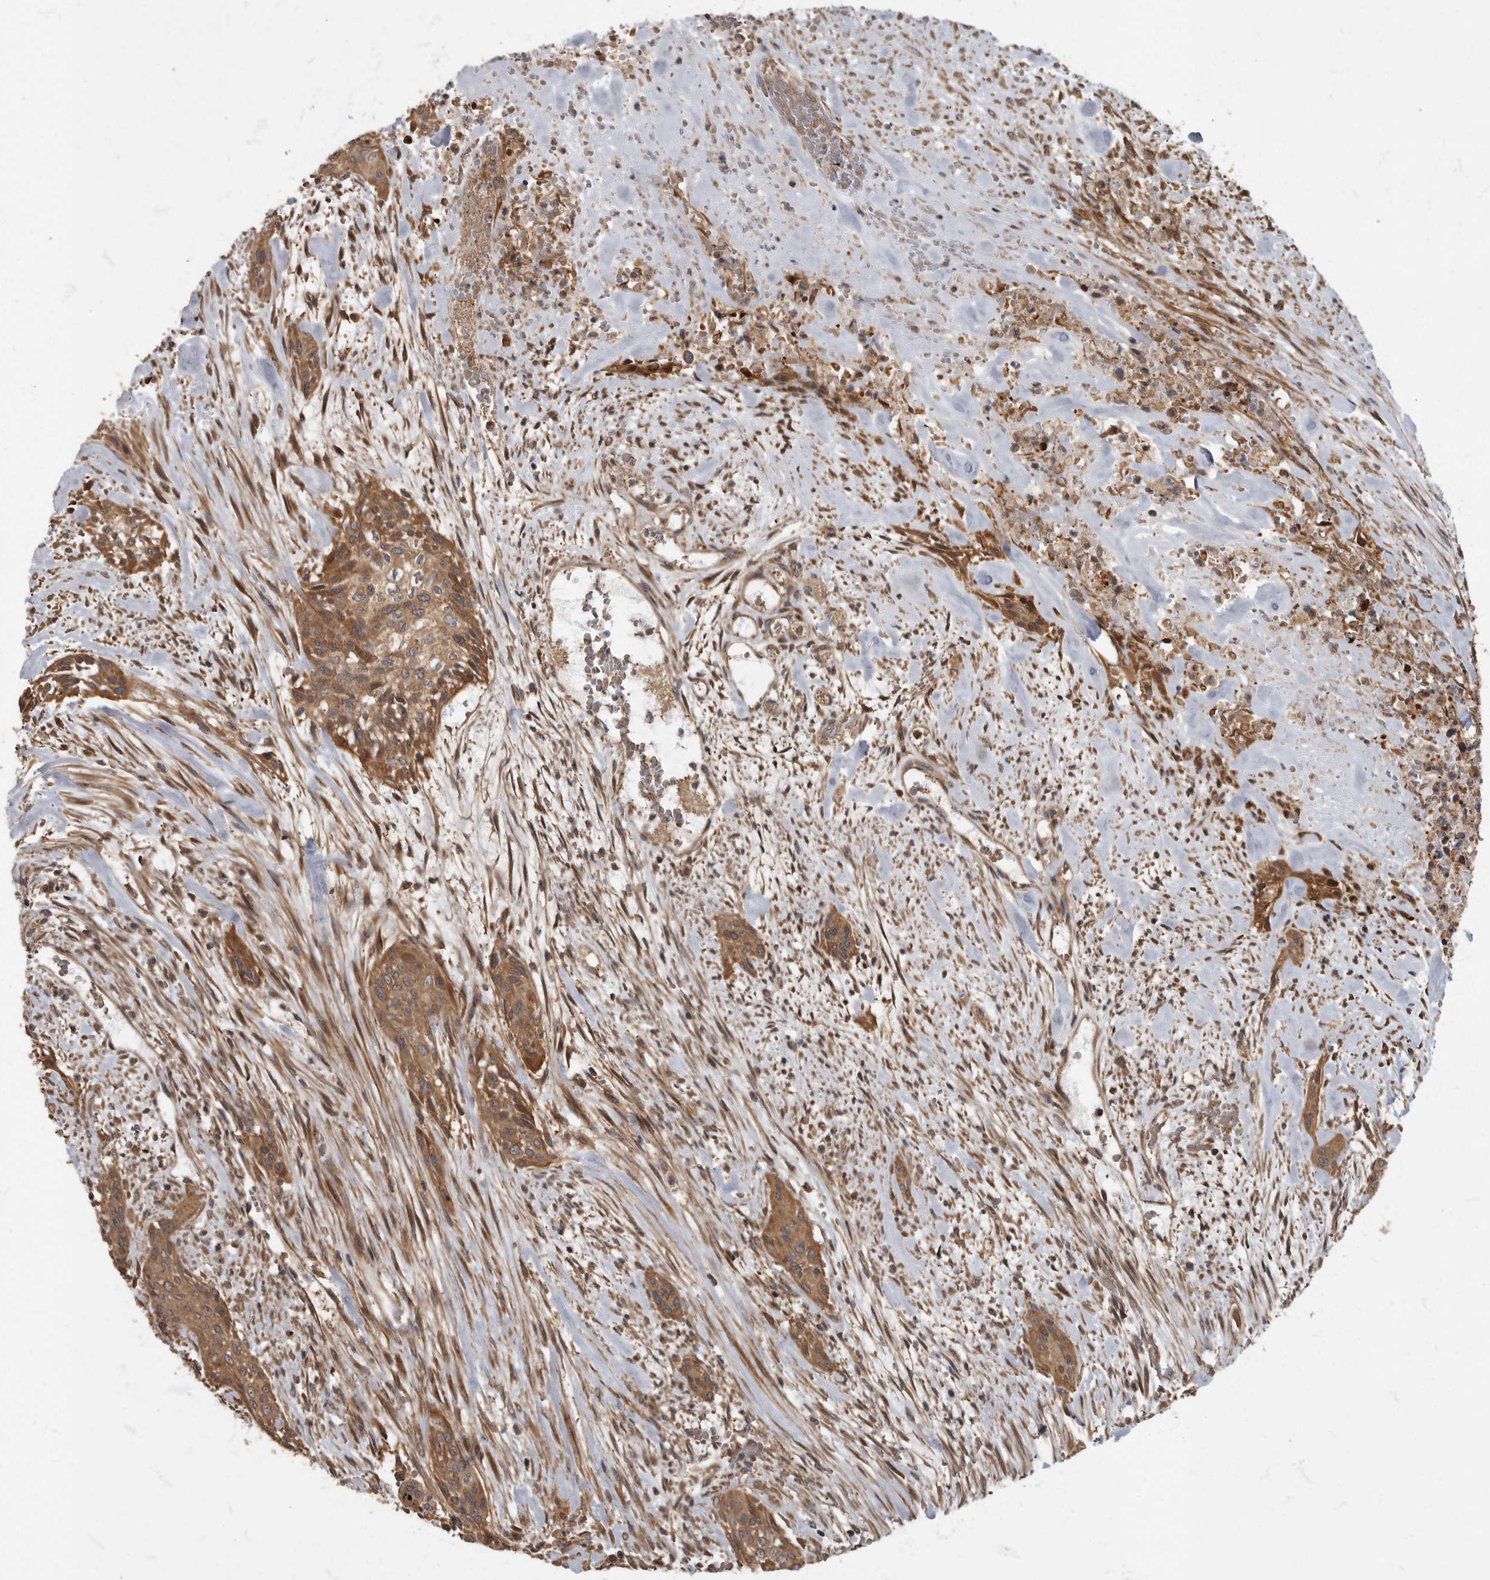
{"staining": {"intensity": "moderate", "quantity": ">75%", "location": "cytoplasmic/membranous"}, "tissue": "urothelial cancer", "cell_type": "Tumor cells", "image_type": "cancer", "snomed": [{"axis": "morphology", "description": "Urothelial carcinoma, High grade"}, {"axis": "topography", "description": "Urinary bladder"}], "caption": "Human high-grade urothelial carcinoma stained with a protein marker displays moderate staining in tumor cells.", "gene": "IQCK", "patient": {"sex": "male", "age": 35}}